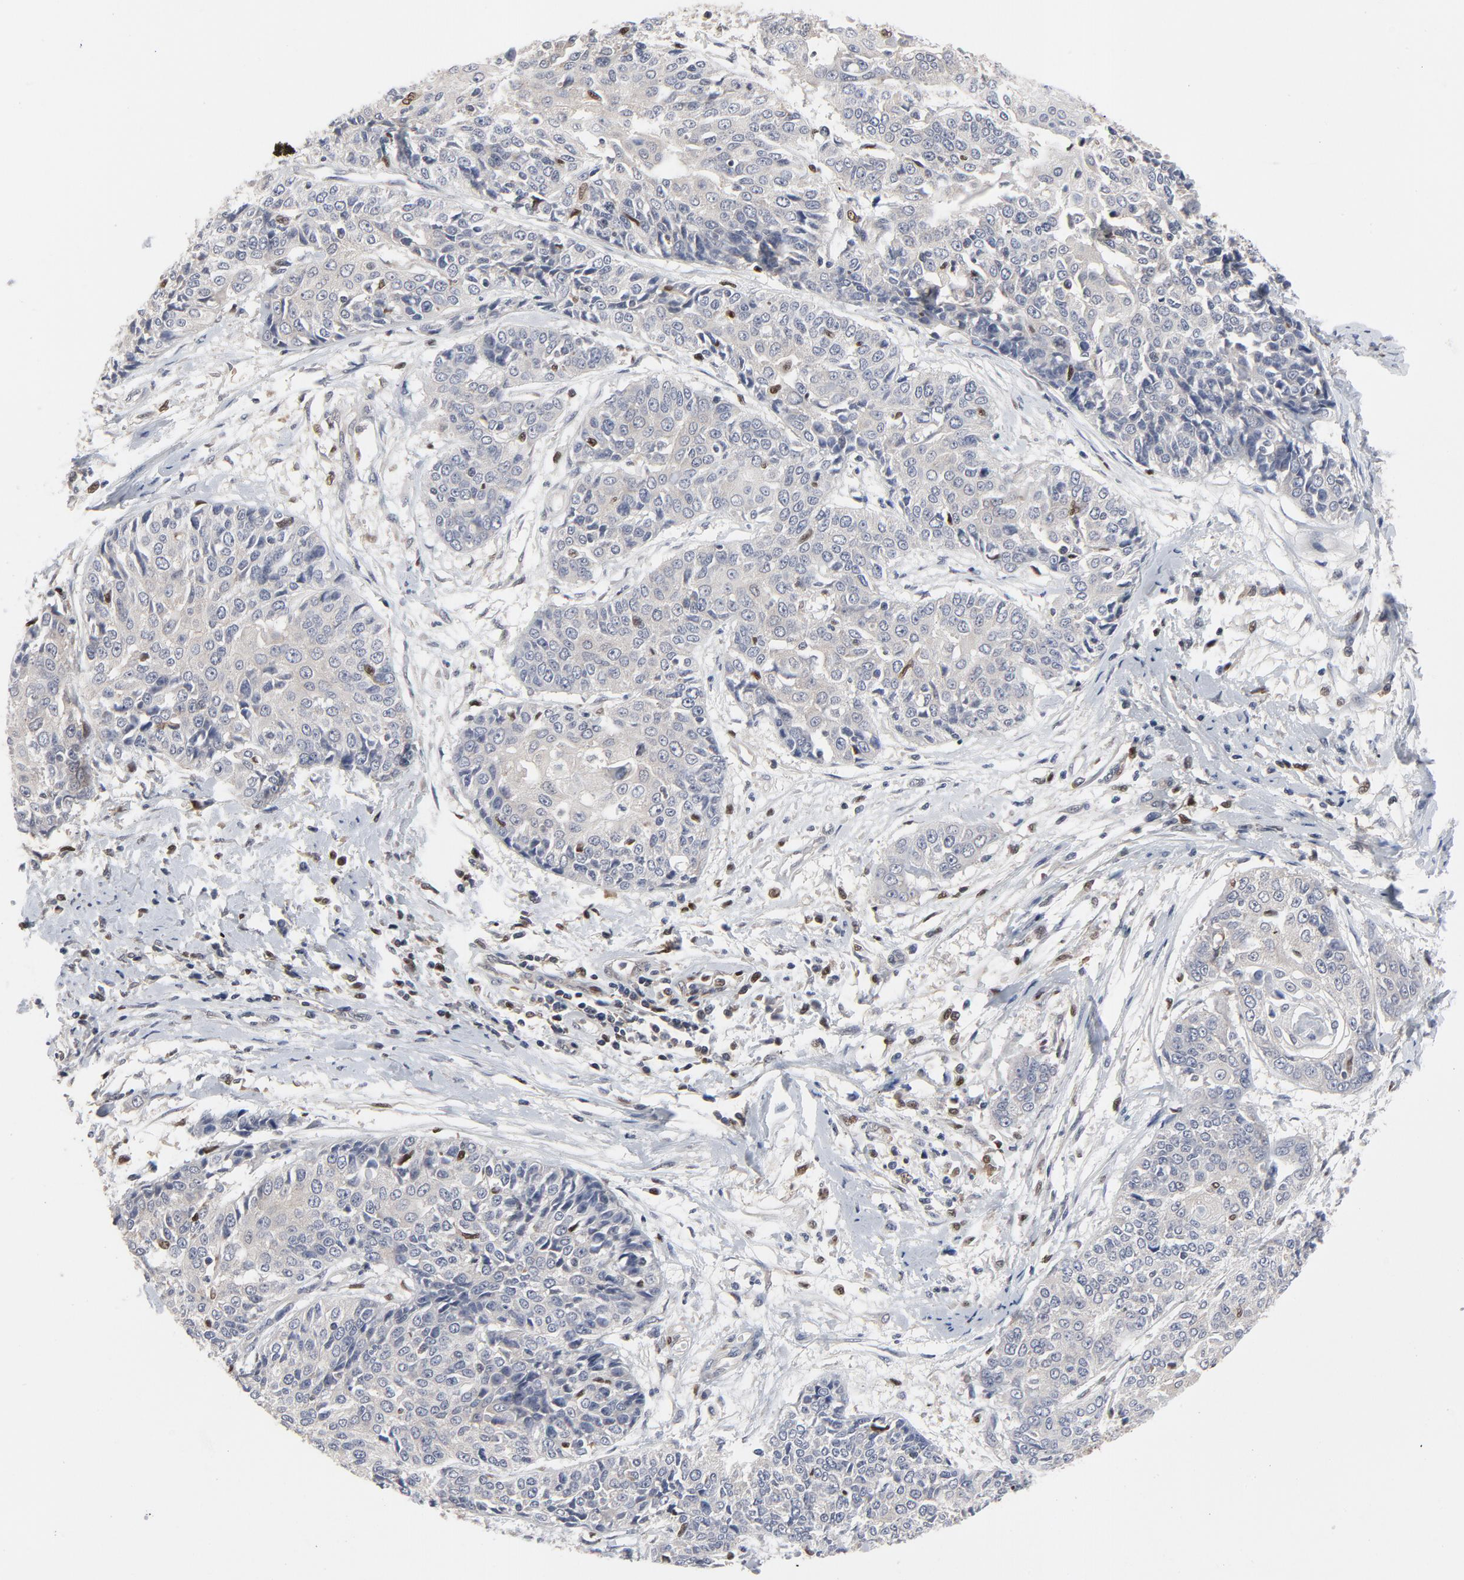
{"staining": {"intensity": "negative", "quantity": "none", "location": "none"}, "tissue": "cervical cancer", "cell_type": "Tumor cells", "image_type": "cancer", "snomed": [{"axis": "morphology", "description": "Squamous cell carcinoma, NOS"}, {"axis": "topography", "description": "Cervix"}], "caption": "An immunohistochemistry (IHC) histopathology image of squamous cell carcinoma (cervical) is shown. There is no staining in tumor cells of squamous cell carcinoma (cervical). (Immunohistochemistry (ihc), brightfield microscopy, high magnification).", "gene": "NFKB1", "patient": {"sex": "female", "age": 64}}